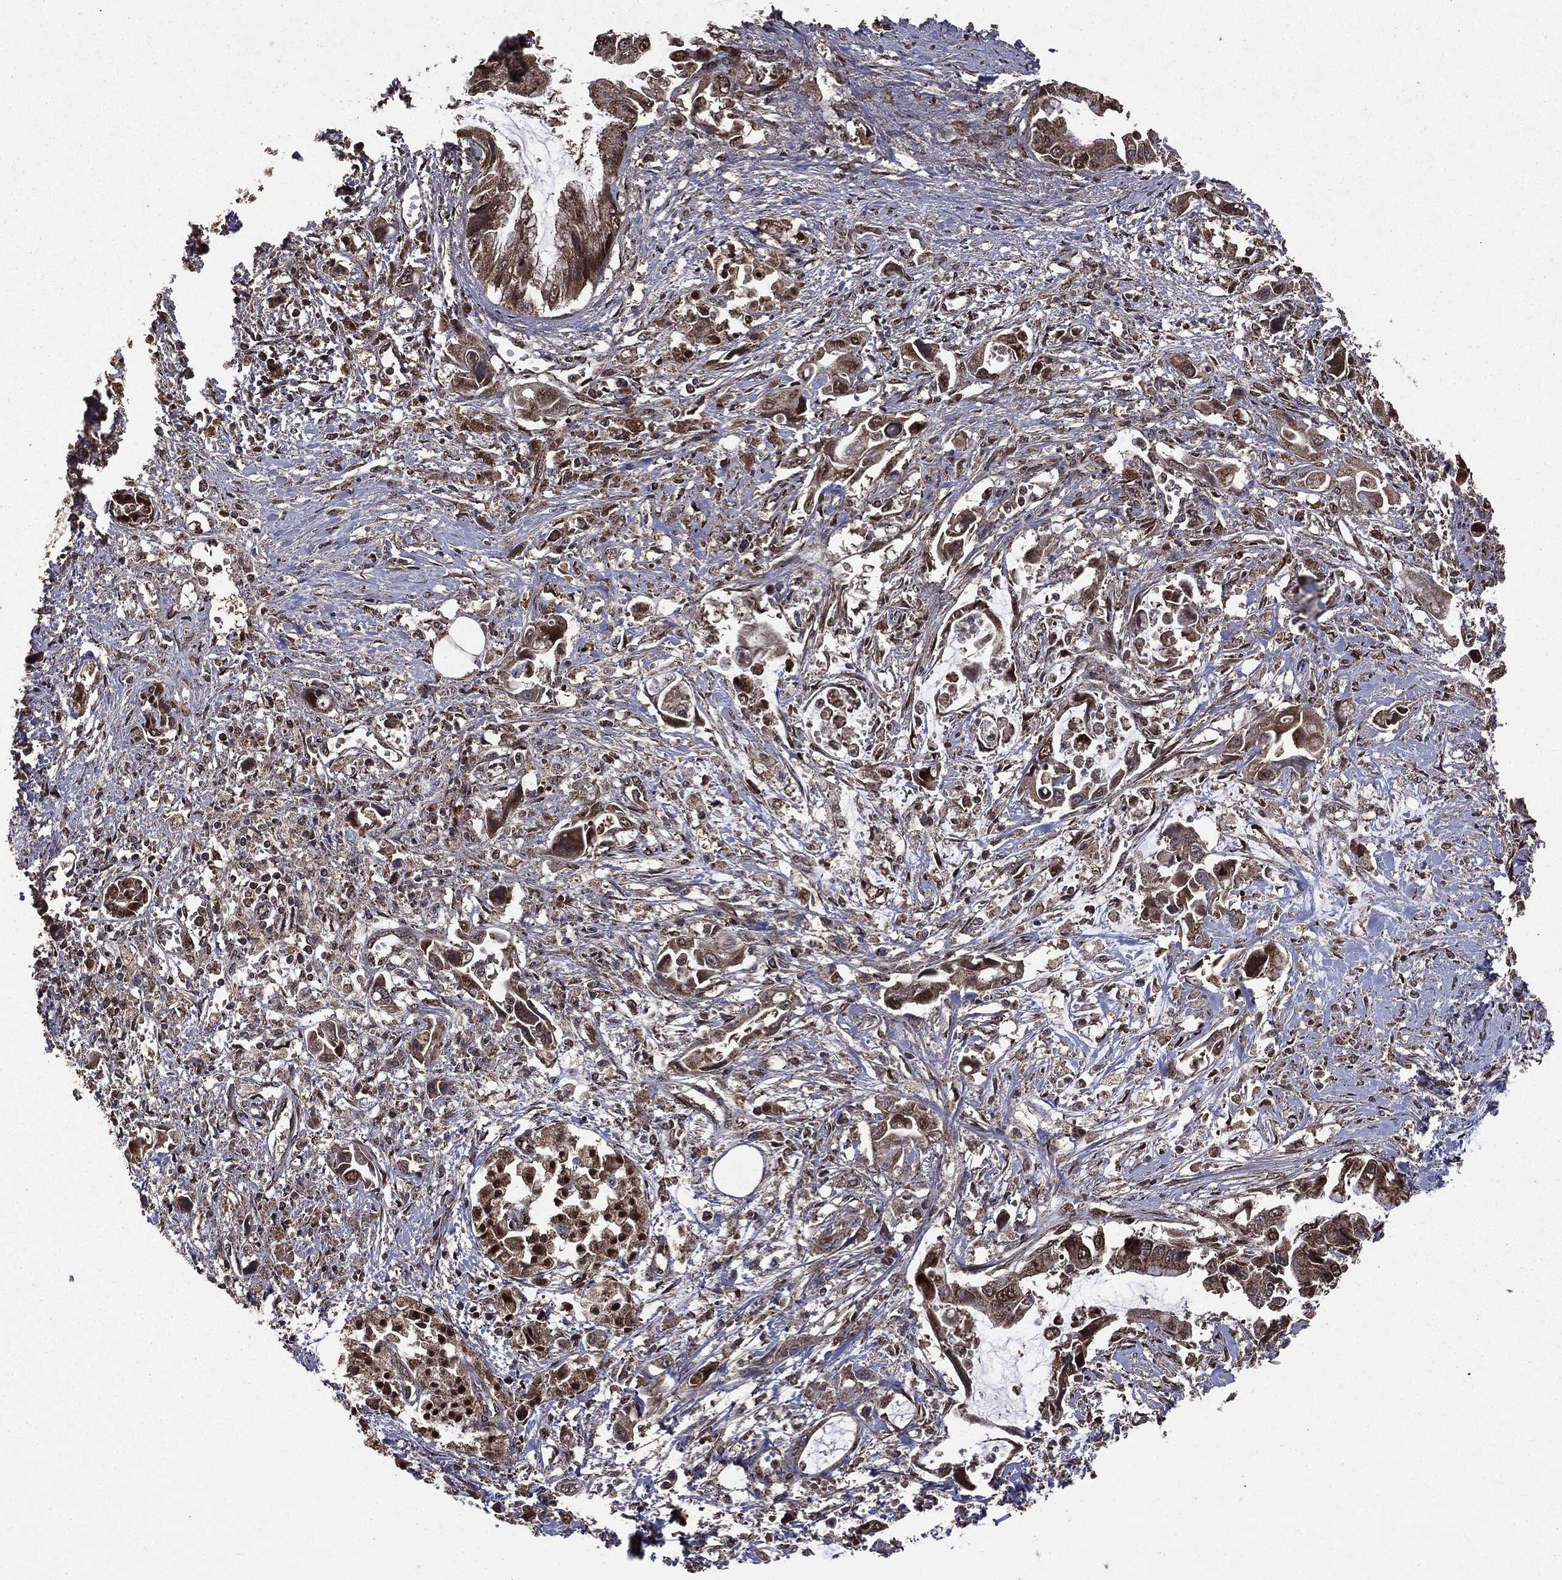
{"staining": {"intensity": "moderate", "quantity": "25%-75%", "location": "nuclear"}, "tissue": "pancreatic cancer", "cell_type": "Tumor cells", "image_type": "cancer", "snomed": [{"axis": "morphology", "description": "Adenocarcinoma, NOS"}, {"axis": "topography", "description": "Pancreas"}], "caption": "Immunohistochemistry (IHC) (DAB) staining of human pancreatic cancer (adenocarcinoma) reveals moderate nuclear protein expression in approximately 25%-75% of tumor cells.", "gene": "PPP6R2", "patient": {"sex": "male", "age": 84}}